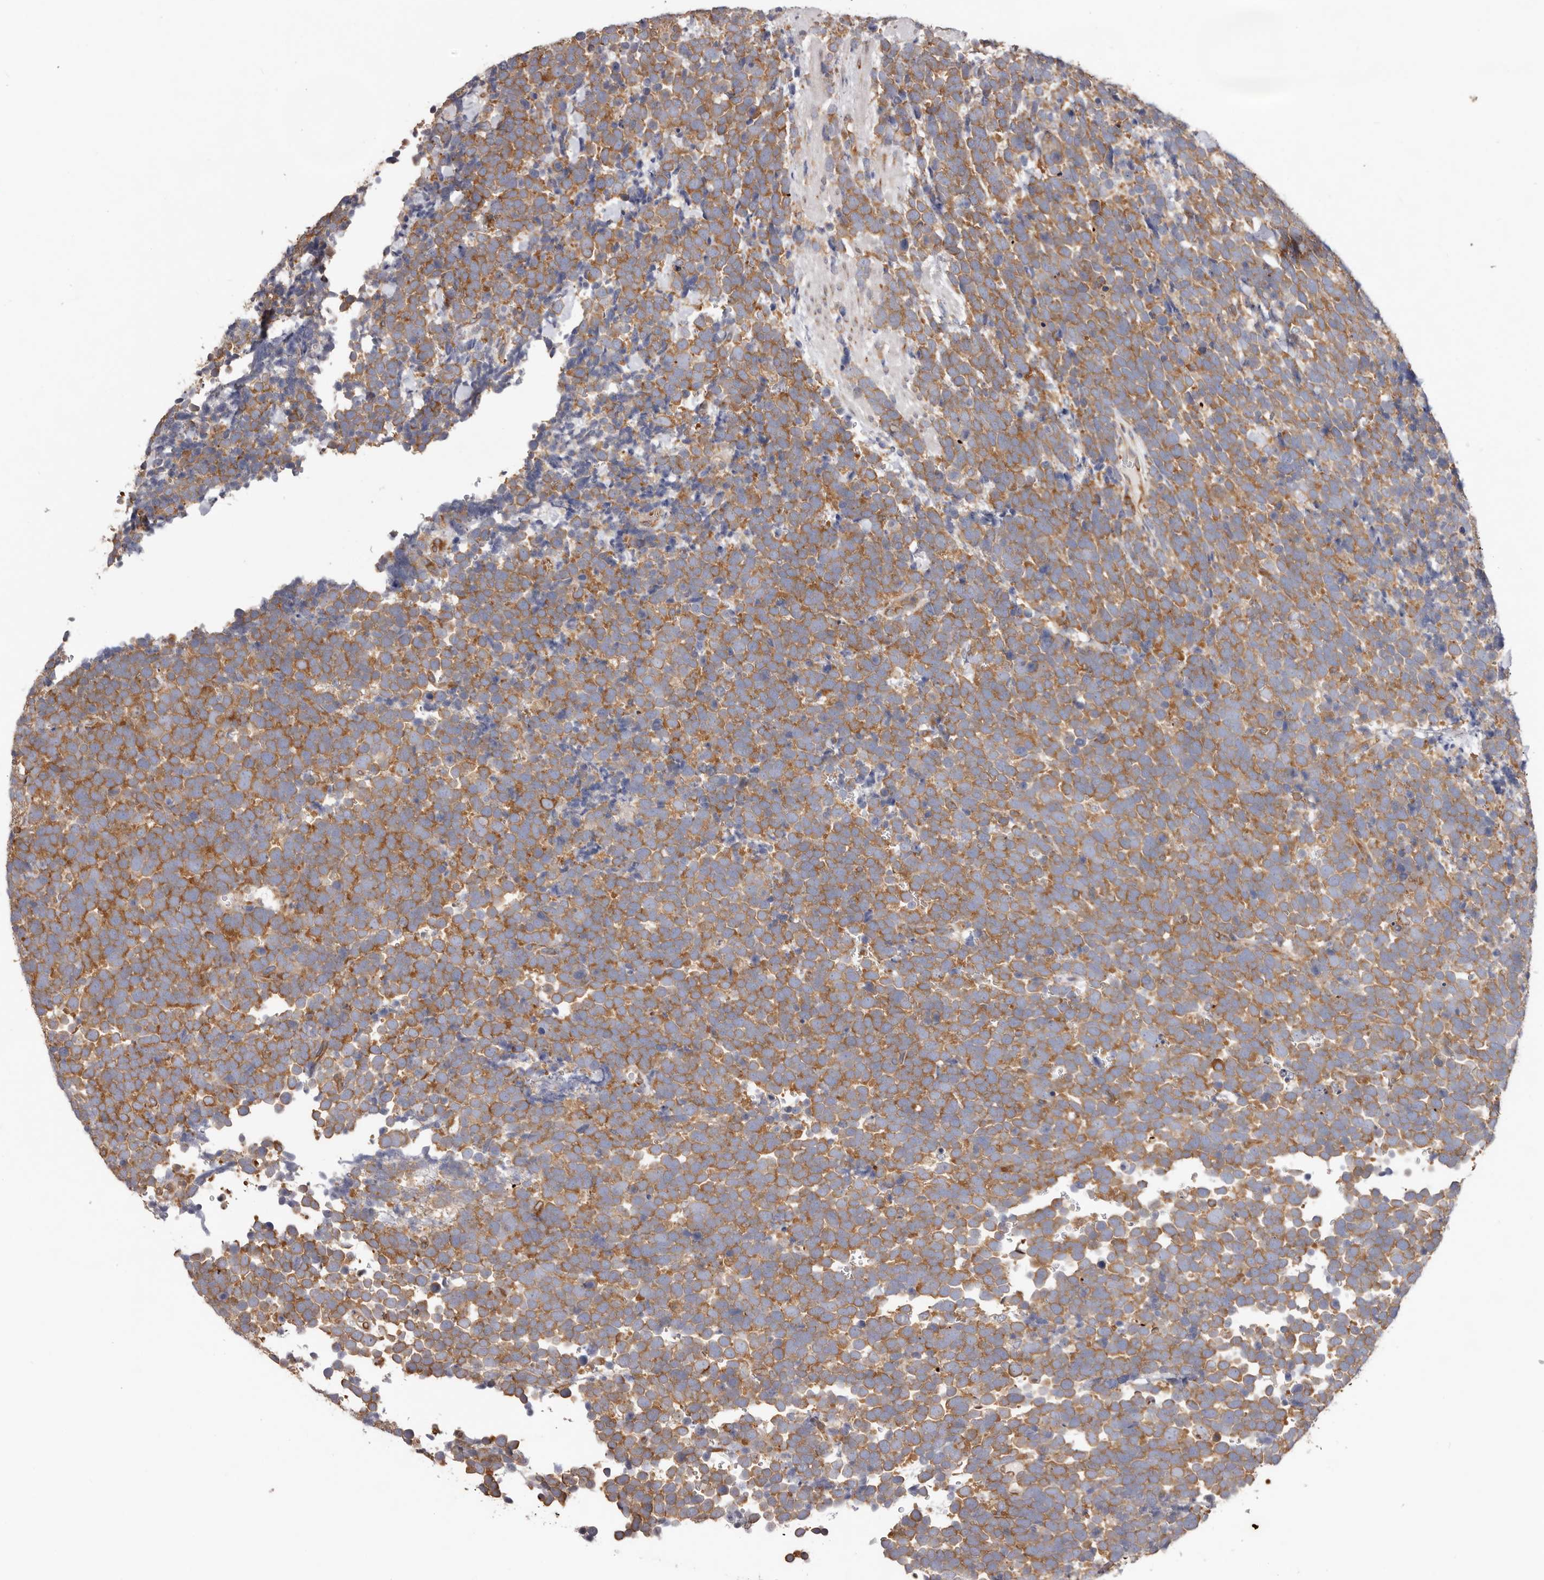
{"staining": {"intensity": "moderate", "quantity": ">75%", "location": "cytoplasmic/membranous"}, "tissue": "urothelial cancer", "cell_type": "Tumor cells", "image_type": "cancer", "snomed": [{"axis": "morphology", "description": "Urothelial carcinoma, High grade"}, {"axis": "topography", "description": "Urinary bladder"}], "caption": "Immunohistochemistry (IHC) of urothelial cancer reveals medium levels of moderate cytoplasmic/membranous positivity in about >75% of tumor cells.", "gene": "EPRS1", "patient": {"sex": "female", "age": 82}}